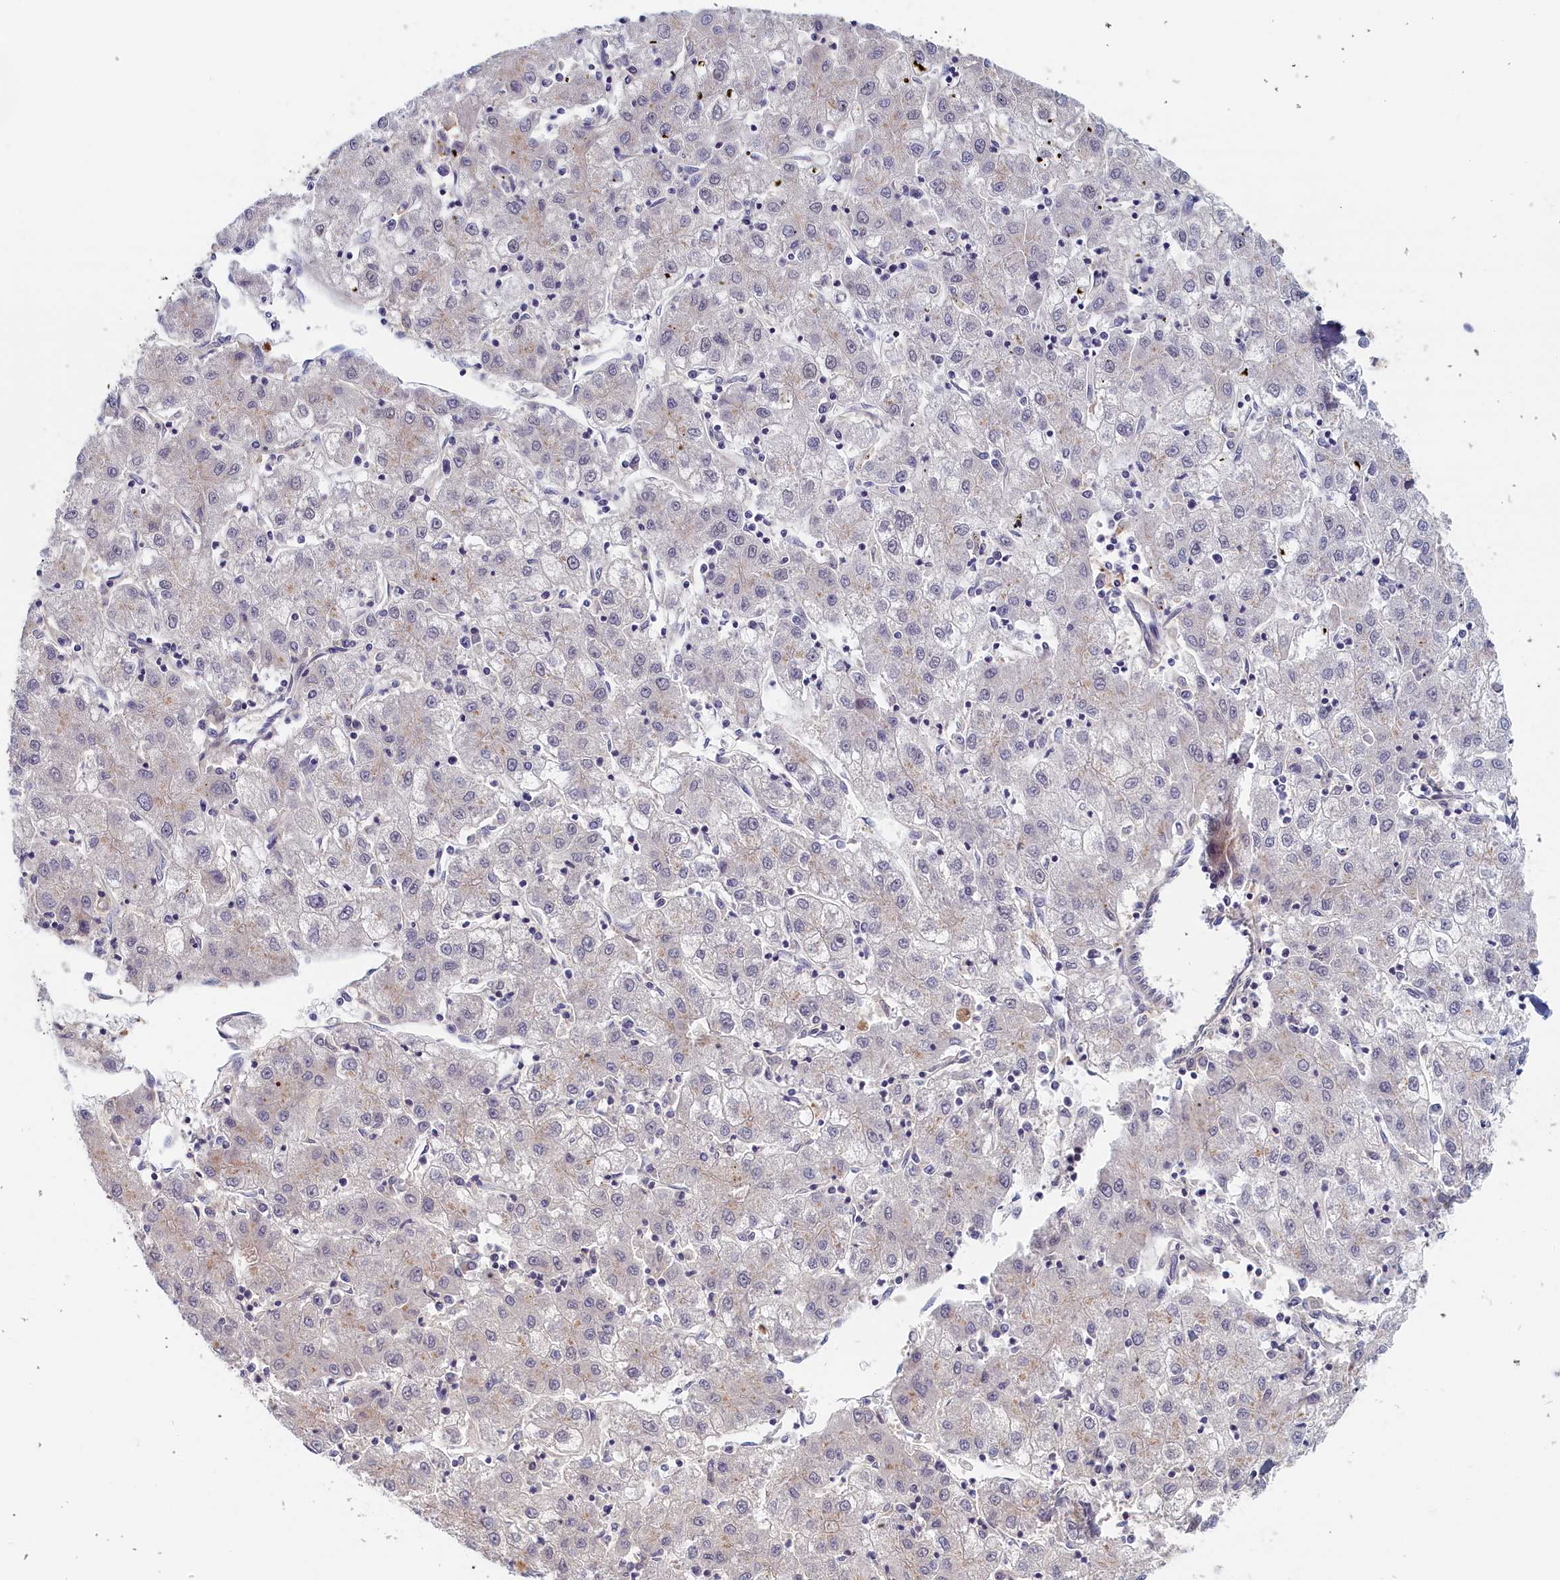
{"staining": {"intensity": "negative", "quantity": "none", "location": "none"}, "tissue": "liver cancer", "cell_type": "Tumor cells", "image_type": "cancer", "snomed": [{"axis": "morphology", "description": "Carcinoma, Hepatocellular, NOS"}, {"axis": "topography", "description": "Liver"}], "caption": "Tumor cells are negative for brown protein staining in hepatocellular carcinoma (liver). (Brightfield microscopy of DAB IHC at high magnification).", "gene": "STX16", "patient": {"sex": "male", "age": 72}}